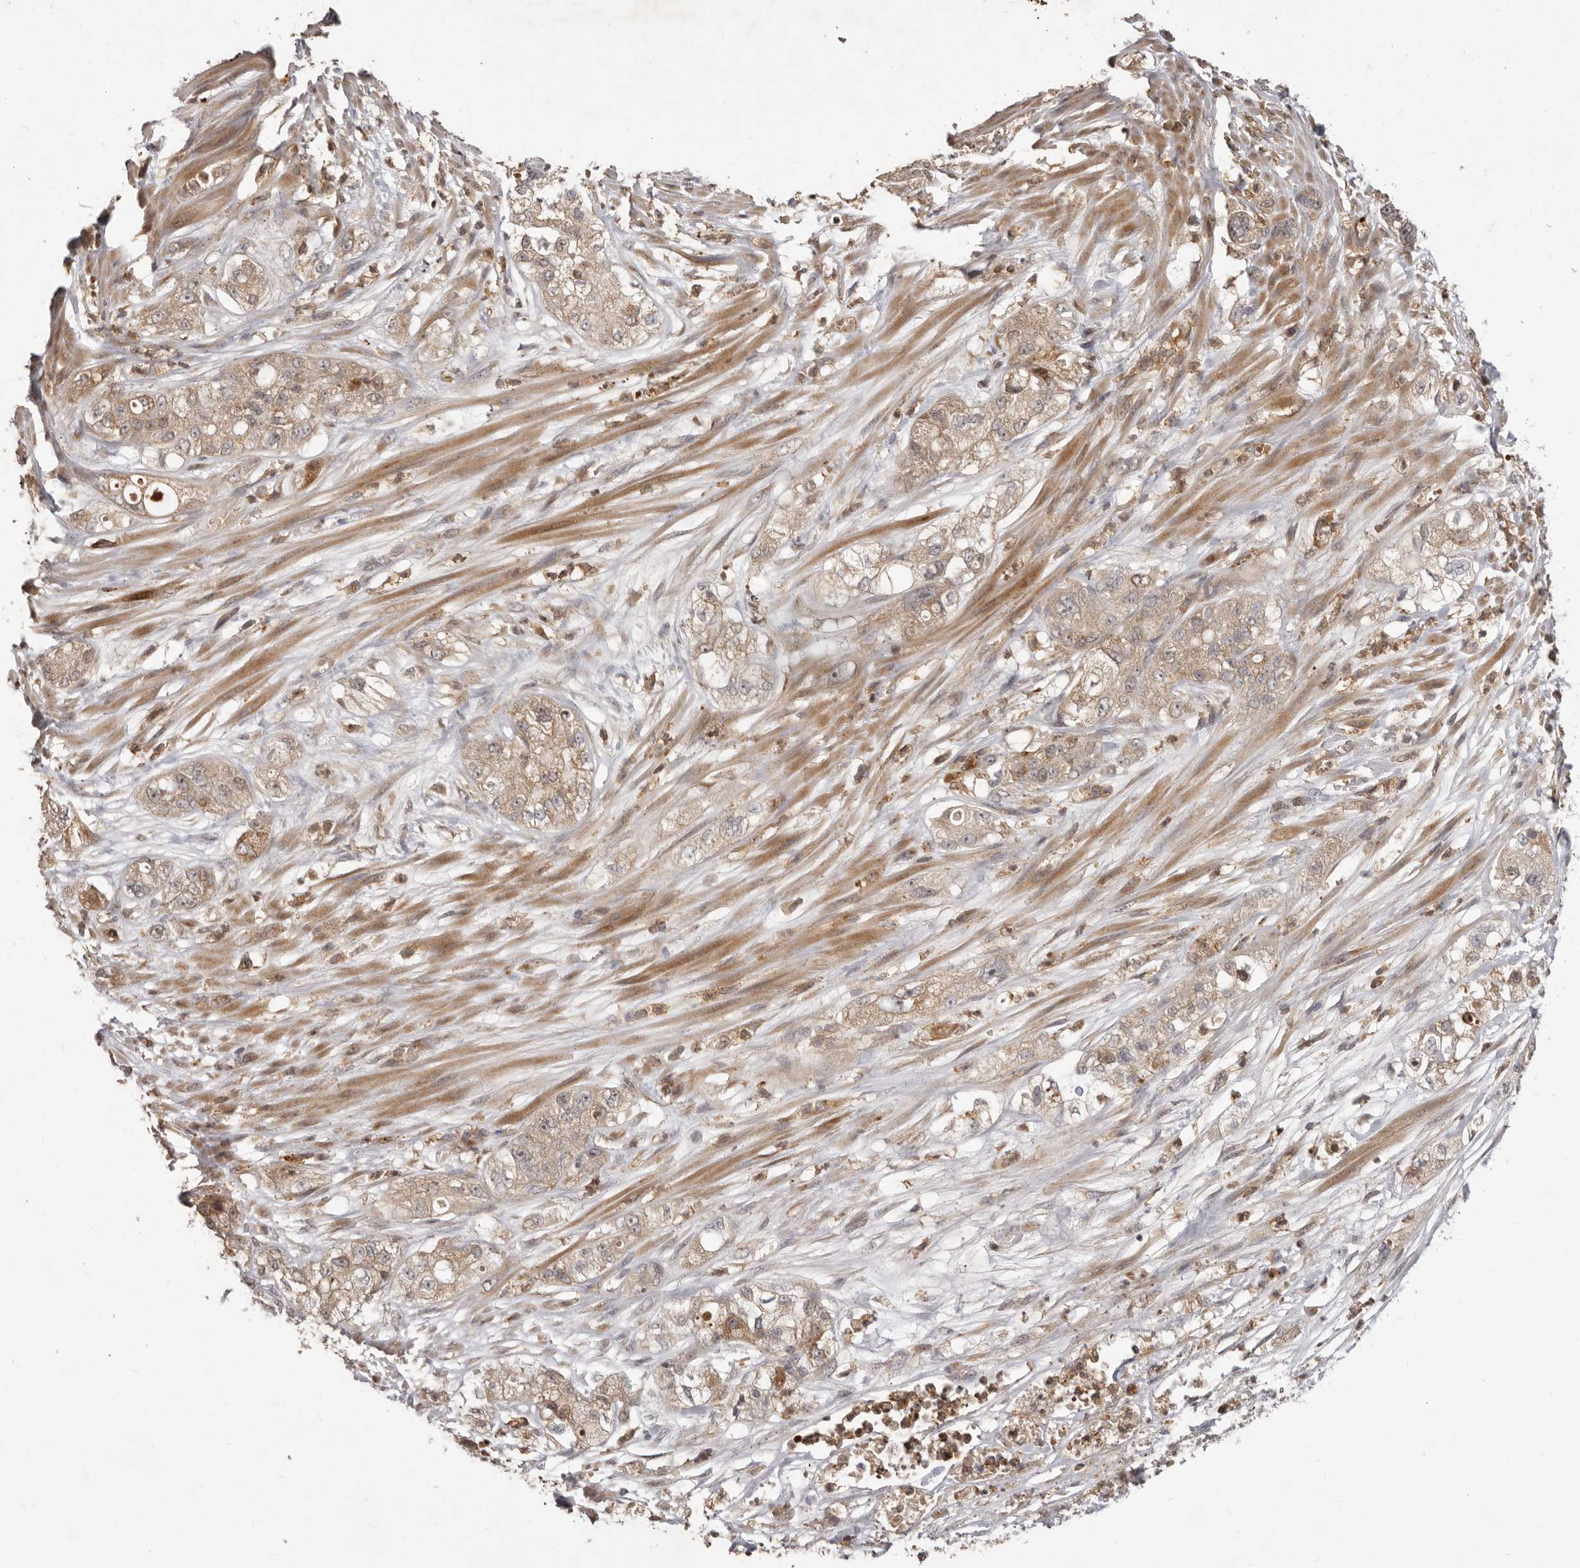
{"staining": {"intensity": "weak", "quantity": ">75%", "location": "cytoplasmic/membranous"}, "tissue": "pancreatic cancer", "cell_type": "Tumor cells", "image_type": "cancer", "snomed": [{"axis": "morphology", "description": "Adenocarcinoma, NOS"}, {"axis": "topography", "description": "Pancreas"}], "caption": "Adenocarcinoma (pancreatic) was stained to show a protein in brown. There is low levels of weak cytoplasmic/membranous positivity in about >75% of tumor cells.", "gene": "RNF187", "patient": {"sex": "female", "age": 78}}